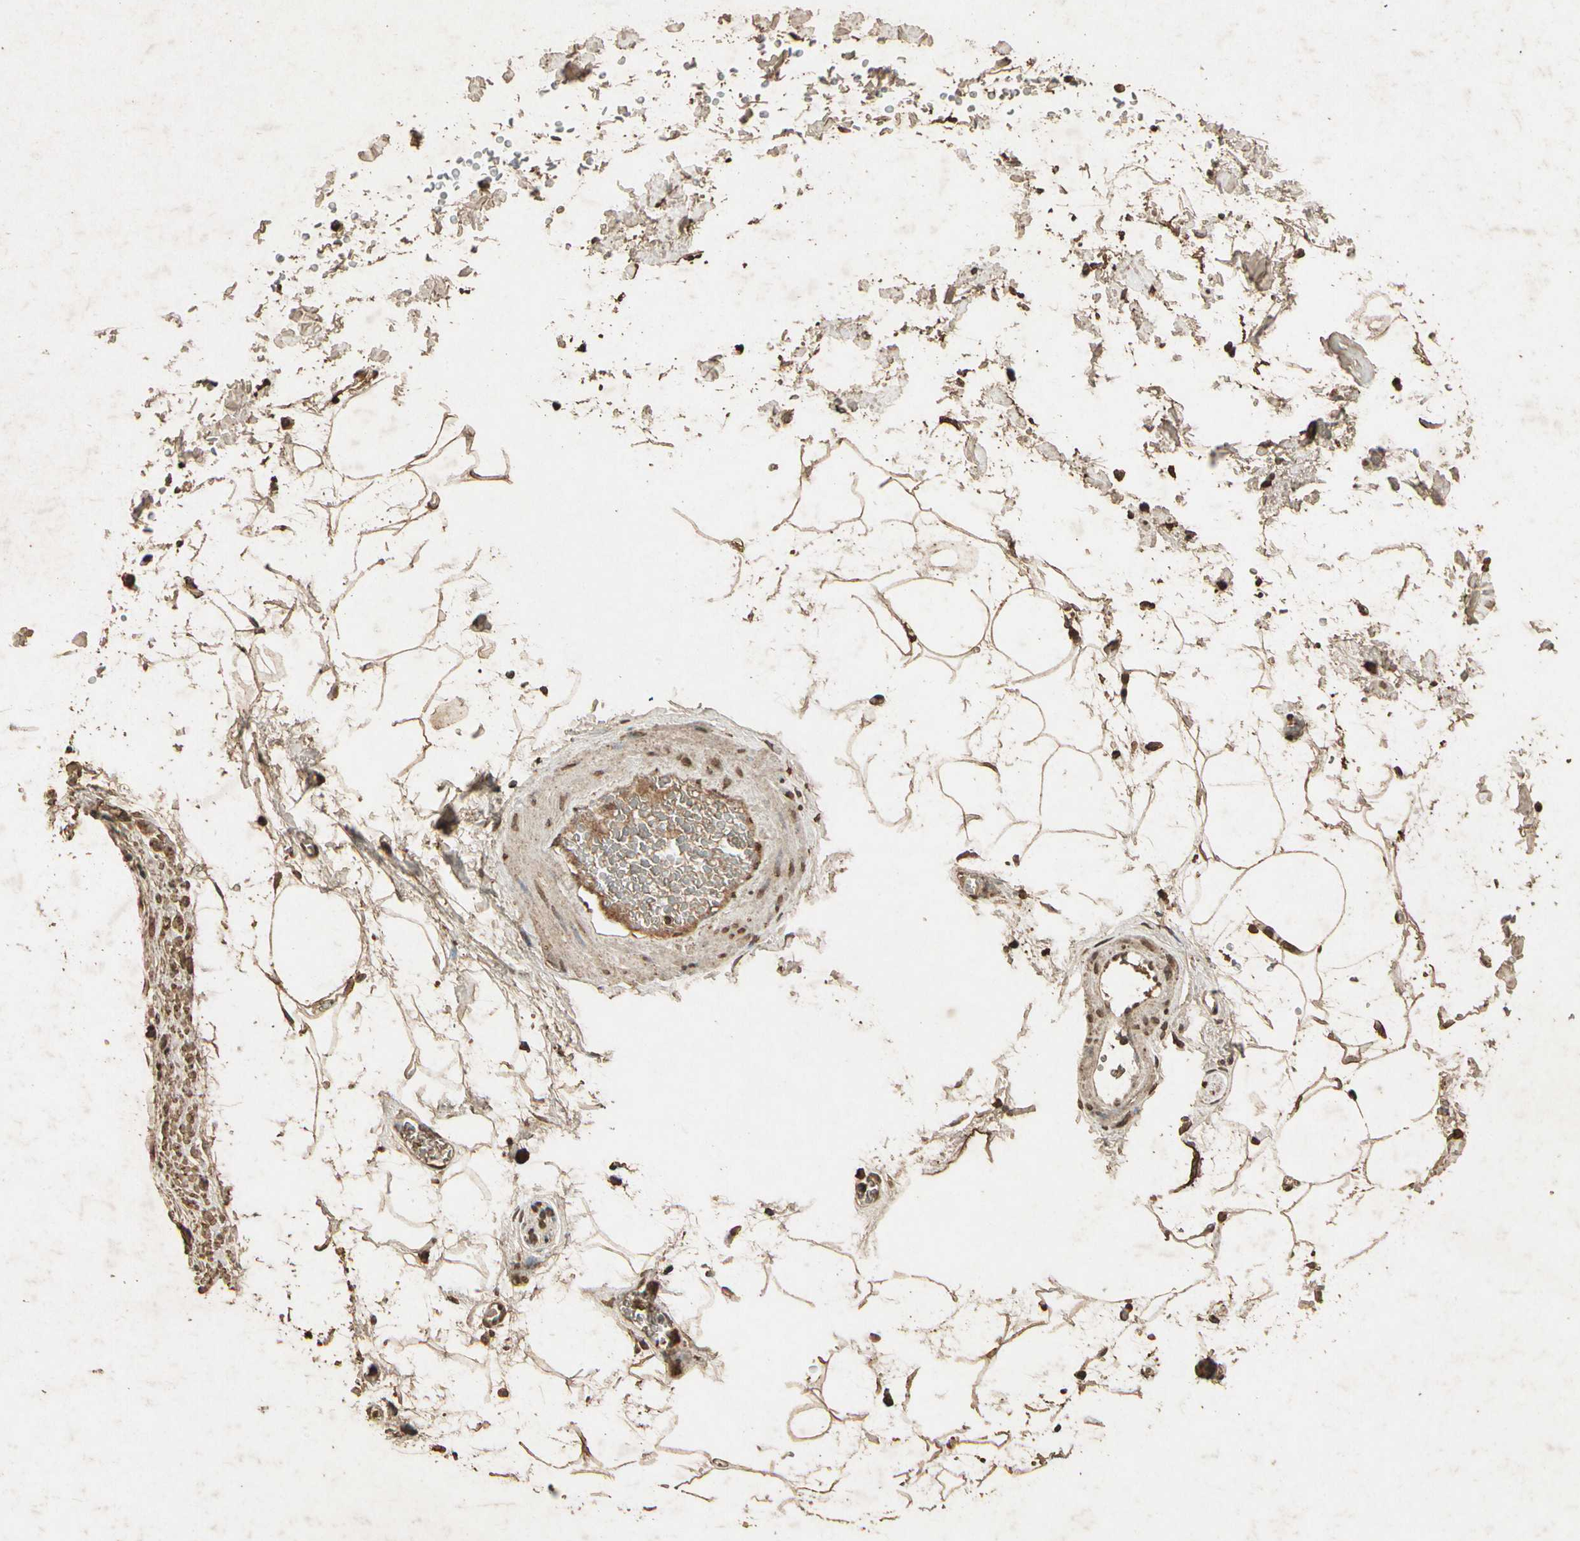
{"staining": {"intensity": "moderate", "quantity": ">75%", "location": "cytoplasmic/membranous"}, "tissue": "adipose tissue", "cell_type": "Adipocytes", "image_type": "normal", "snomed": [{"axis": "morphology", "description": "Normal tissue, NOS"}, {"axis": "topography", "description": "Soft tissue"}], "caption": "Immunohistochemistry (IHC) of benign adipose tissue demonstrates medium levels of moderate cytoplasmic/membranous staining in about >75% of adipocytes. The staining is performed using DAB brown chromogen to label protein expression. The nuclei are counter-stained blue using hematoxylin.", "gene": "GC", "patient": {"sex": "male", "age": 72}}